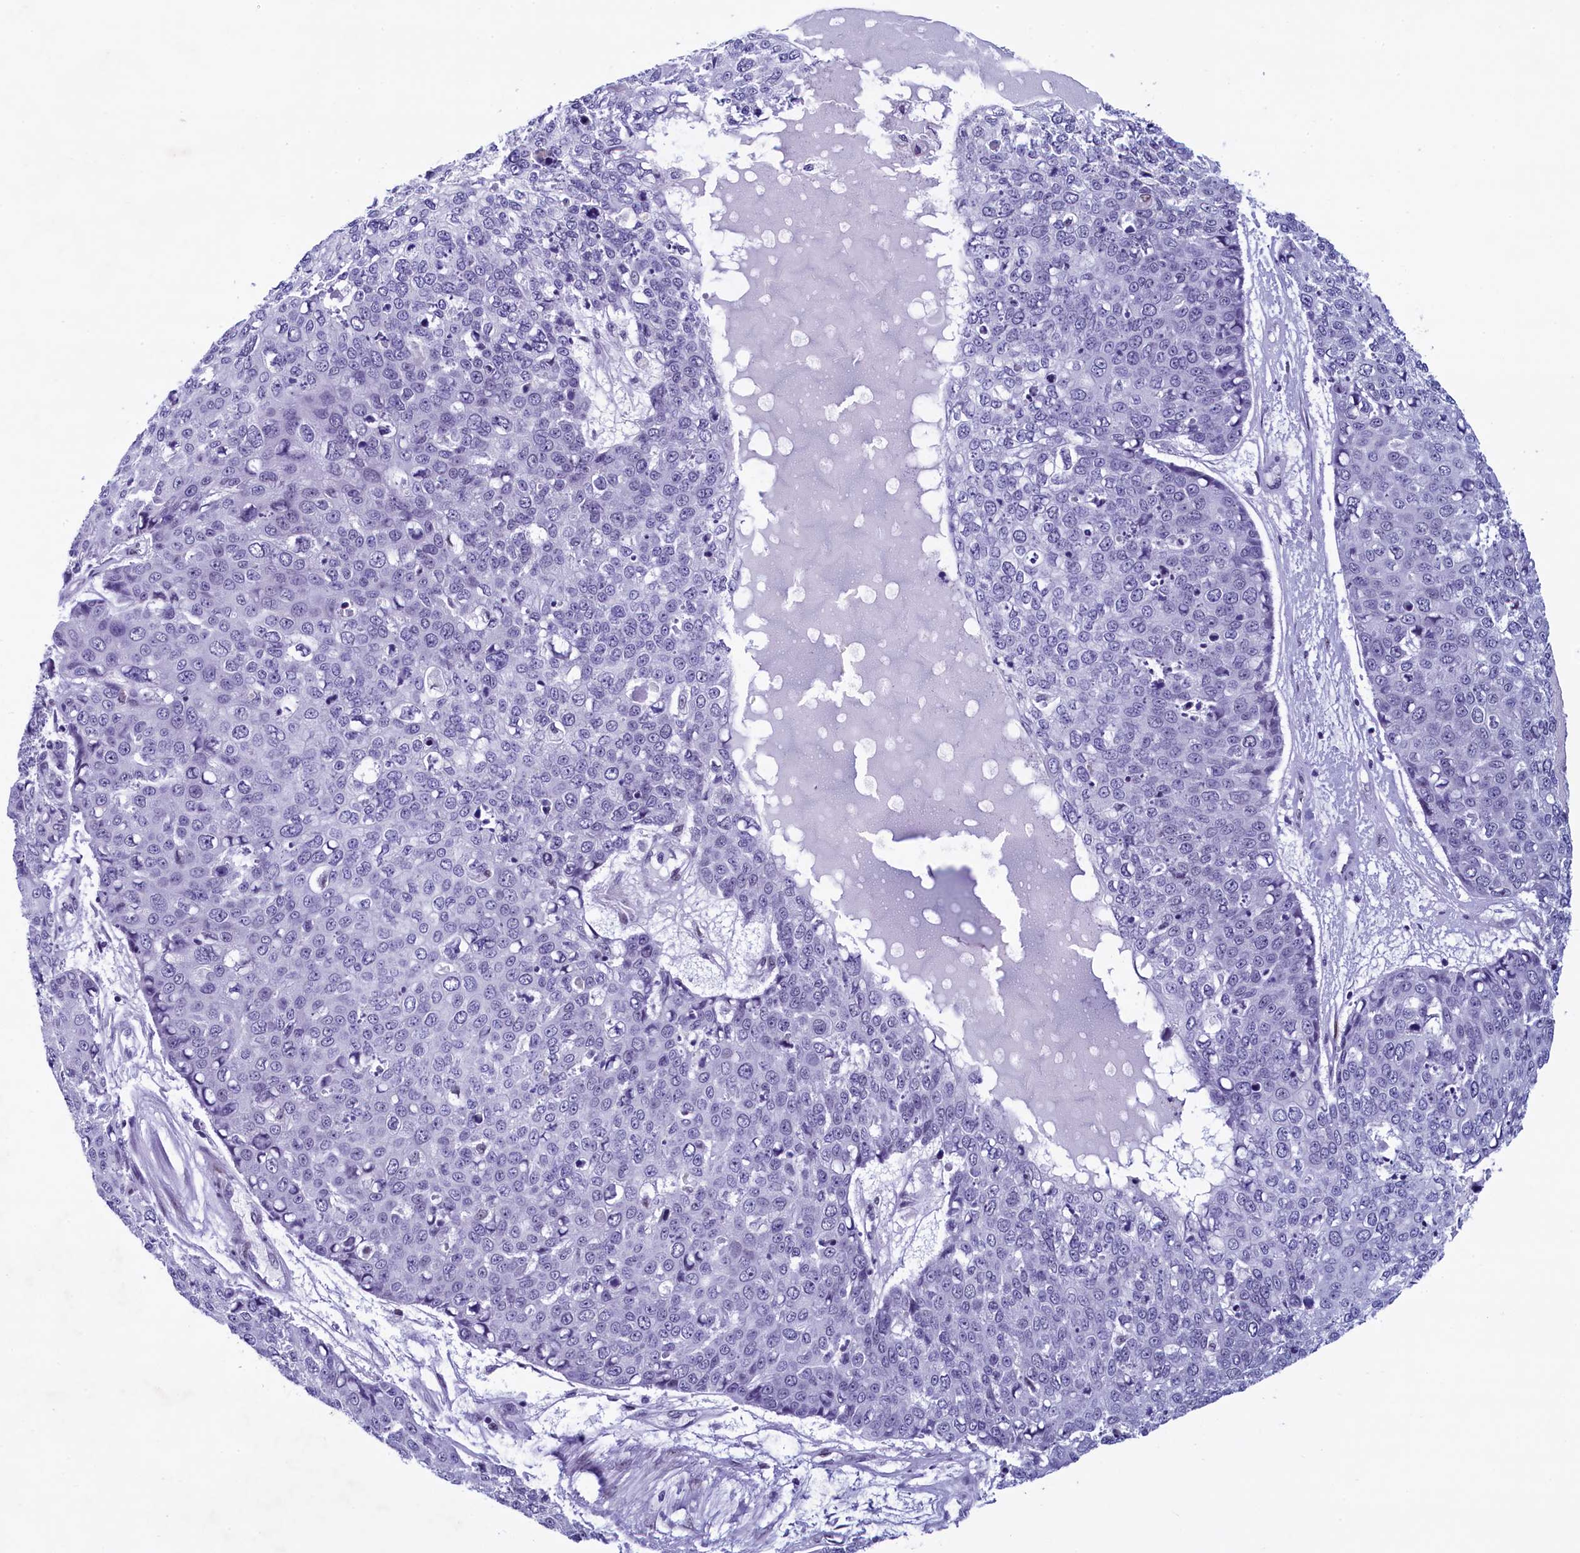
{"staining": {"intensity": "negative", "quantity": "none", "location": "none"}, "tissue": "skin cancer", "cell_type": "Tumor cells", "image_type": "cancer", "snomed": [{"axis": "morphology", "description": "Squamous cell carcinoma, NOS"}, {"axis": "topography", "description": "Skin"}], "caption": "Squamous cell carcinoma (skin) was stained to show a protein in brown. There is no significant positivity in tumor cells. Nuclei are stained in blue.", "gene": "SUGP2", "patient": {"sex": "female", "age": 44}}